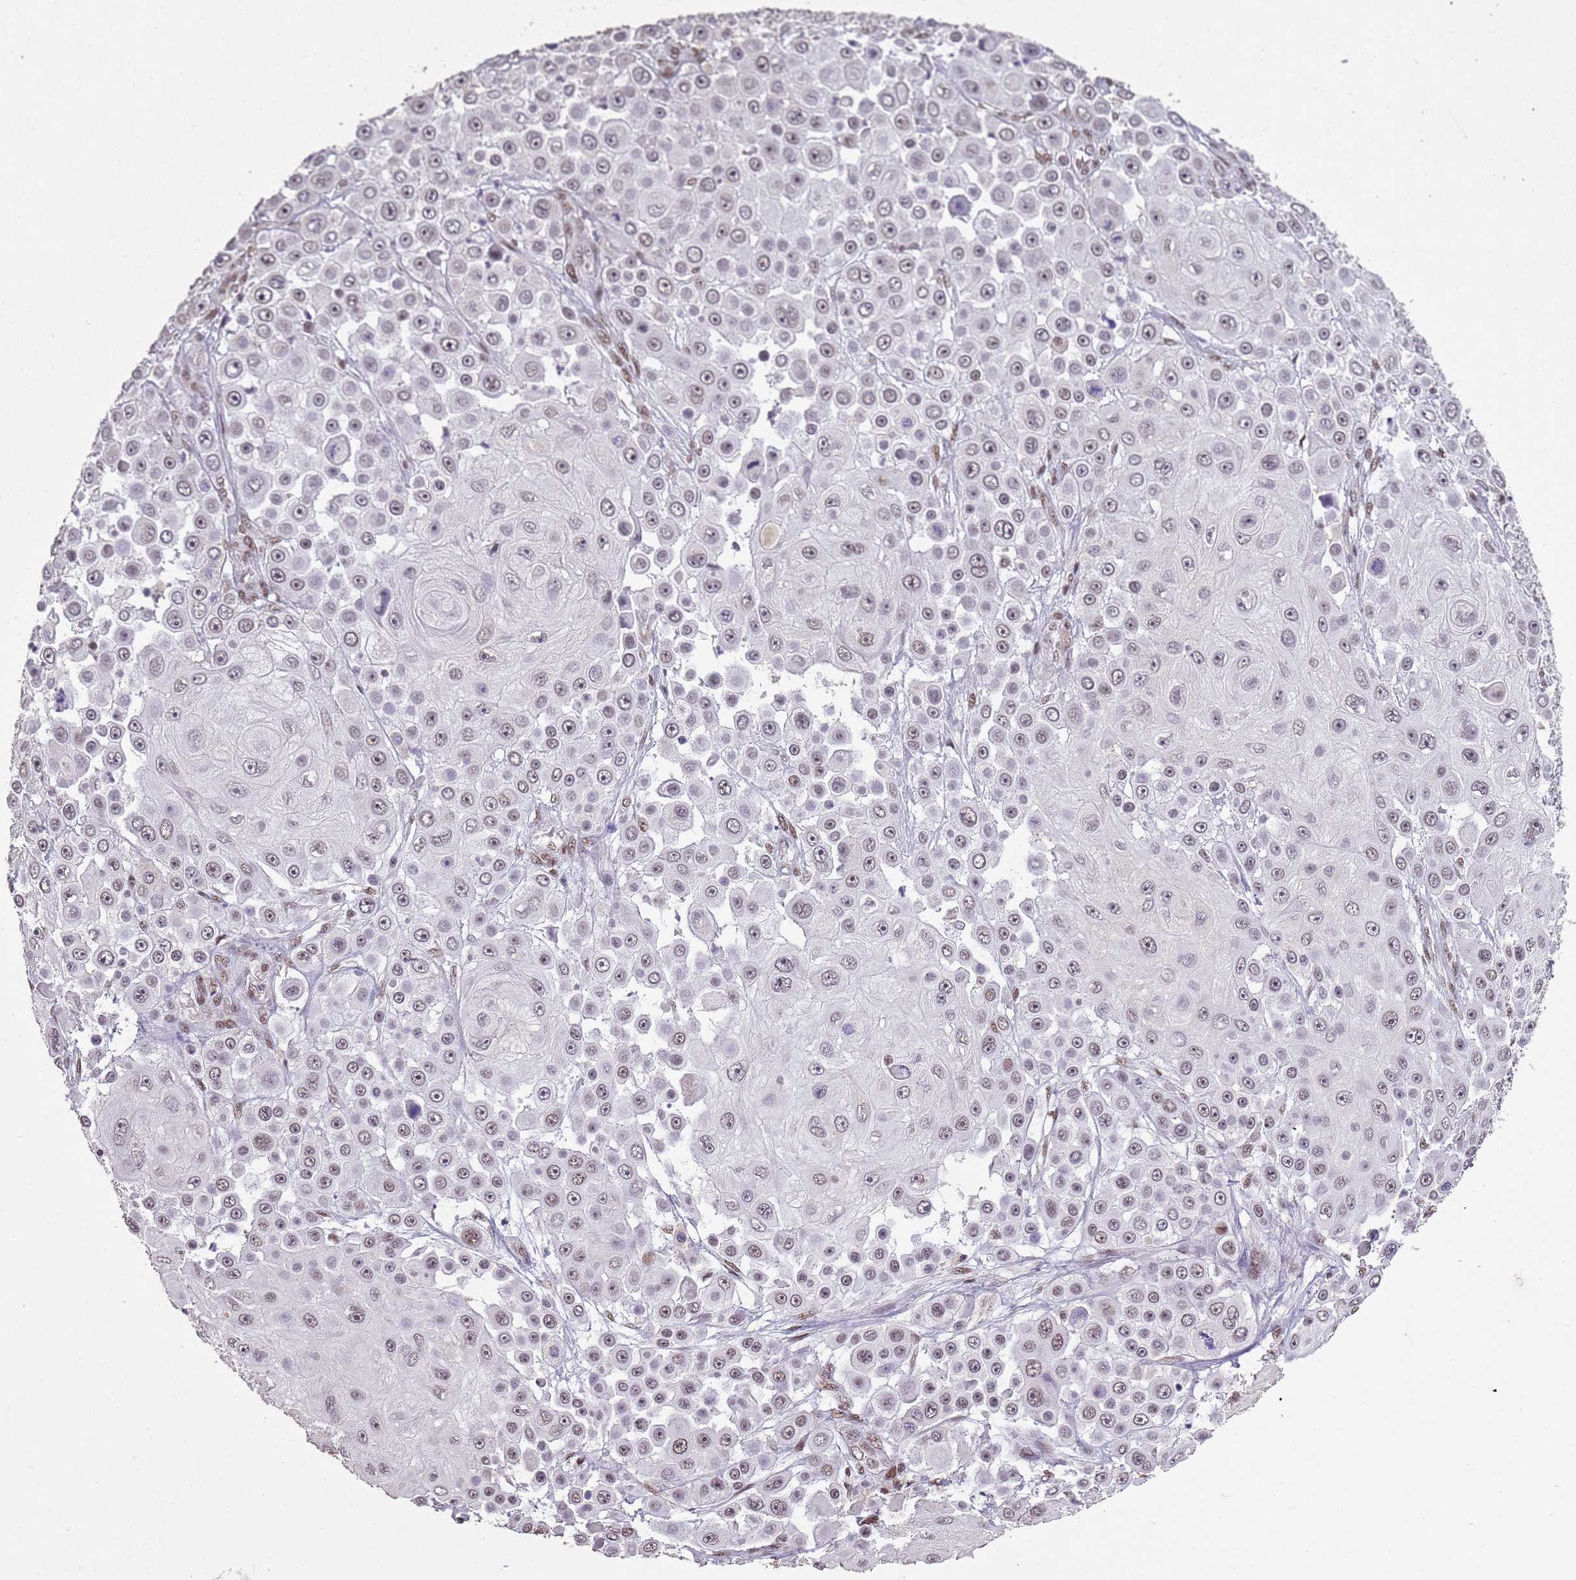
{"staining": {"intensity": "weak", "quantity": "25%-75%", "location": "nuclear"}, "tissue": "skin cancer", "cell_type": "Tumor cells", "image_type": "cancer", "snomed": [{"axis": "morphology", "description": "Squamous cell carcinoma, NOS"}, {"axis": "topography", "description": "Skin"}], "caption": "A brown stain highlights weak nuclear staining of a protein in human skin cancer (squamous cell carcinoma) tumor cells. Using DAB (3,3'-diaminobenzidine) (brown) and hematoxylin (blue) stains, captured at high magnification using brightfield microscopy.", "gene": "ARL14EP", "patient": {"sex": "male", "age": 67}}